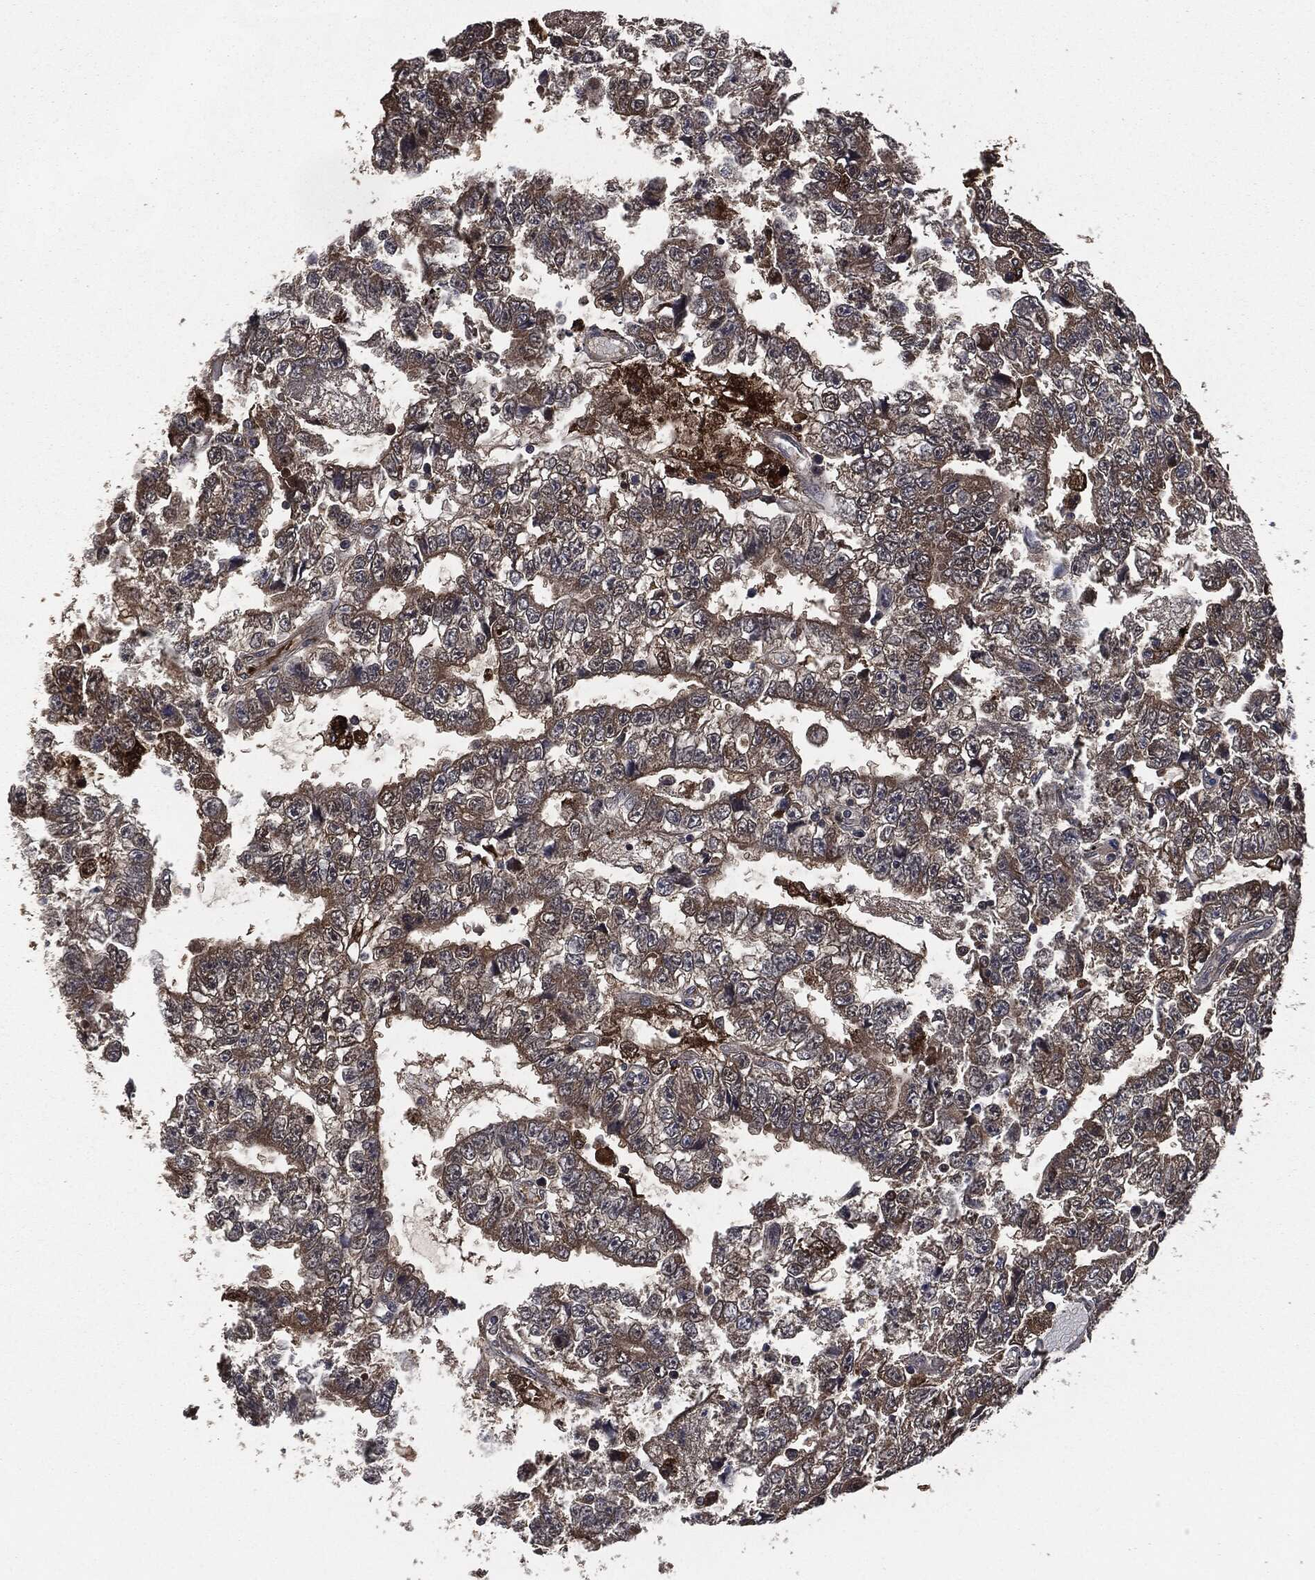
{"staining": {"intensity": "moderate", "quantity": "25%-75%", "location": "cytoplasmic/membranous"}, "tissue": "testis cancer", "cell_type": "Tumor cells", "image_type": "cancer", "snomed": [{"axis": "morphology", "description": "Carcinoma, Embryonal, NOS"}, {"axis": "topography", "description": "Testis"}], "caption": "About 25%-75% of tumor cells in human testis cancer reveal moderate cytoplasmic/membranous protein staining as visualized by brown immunohistochemical staining.", "gene": "CRABP2", "patient": {"sex": "male", "age": 25}}